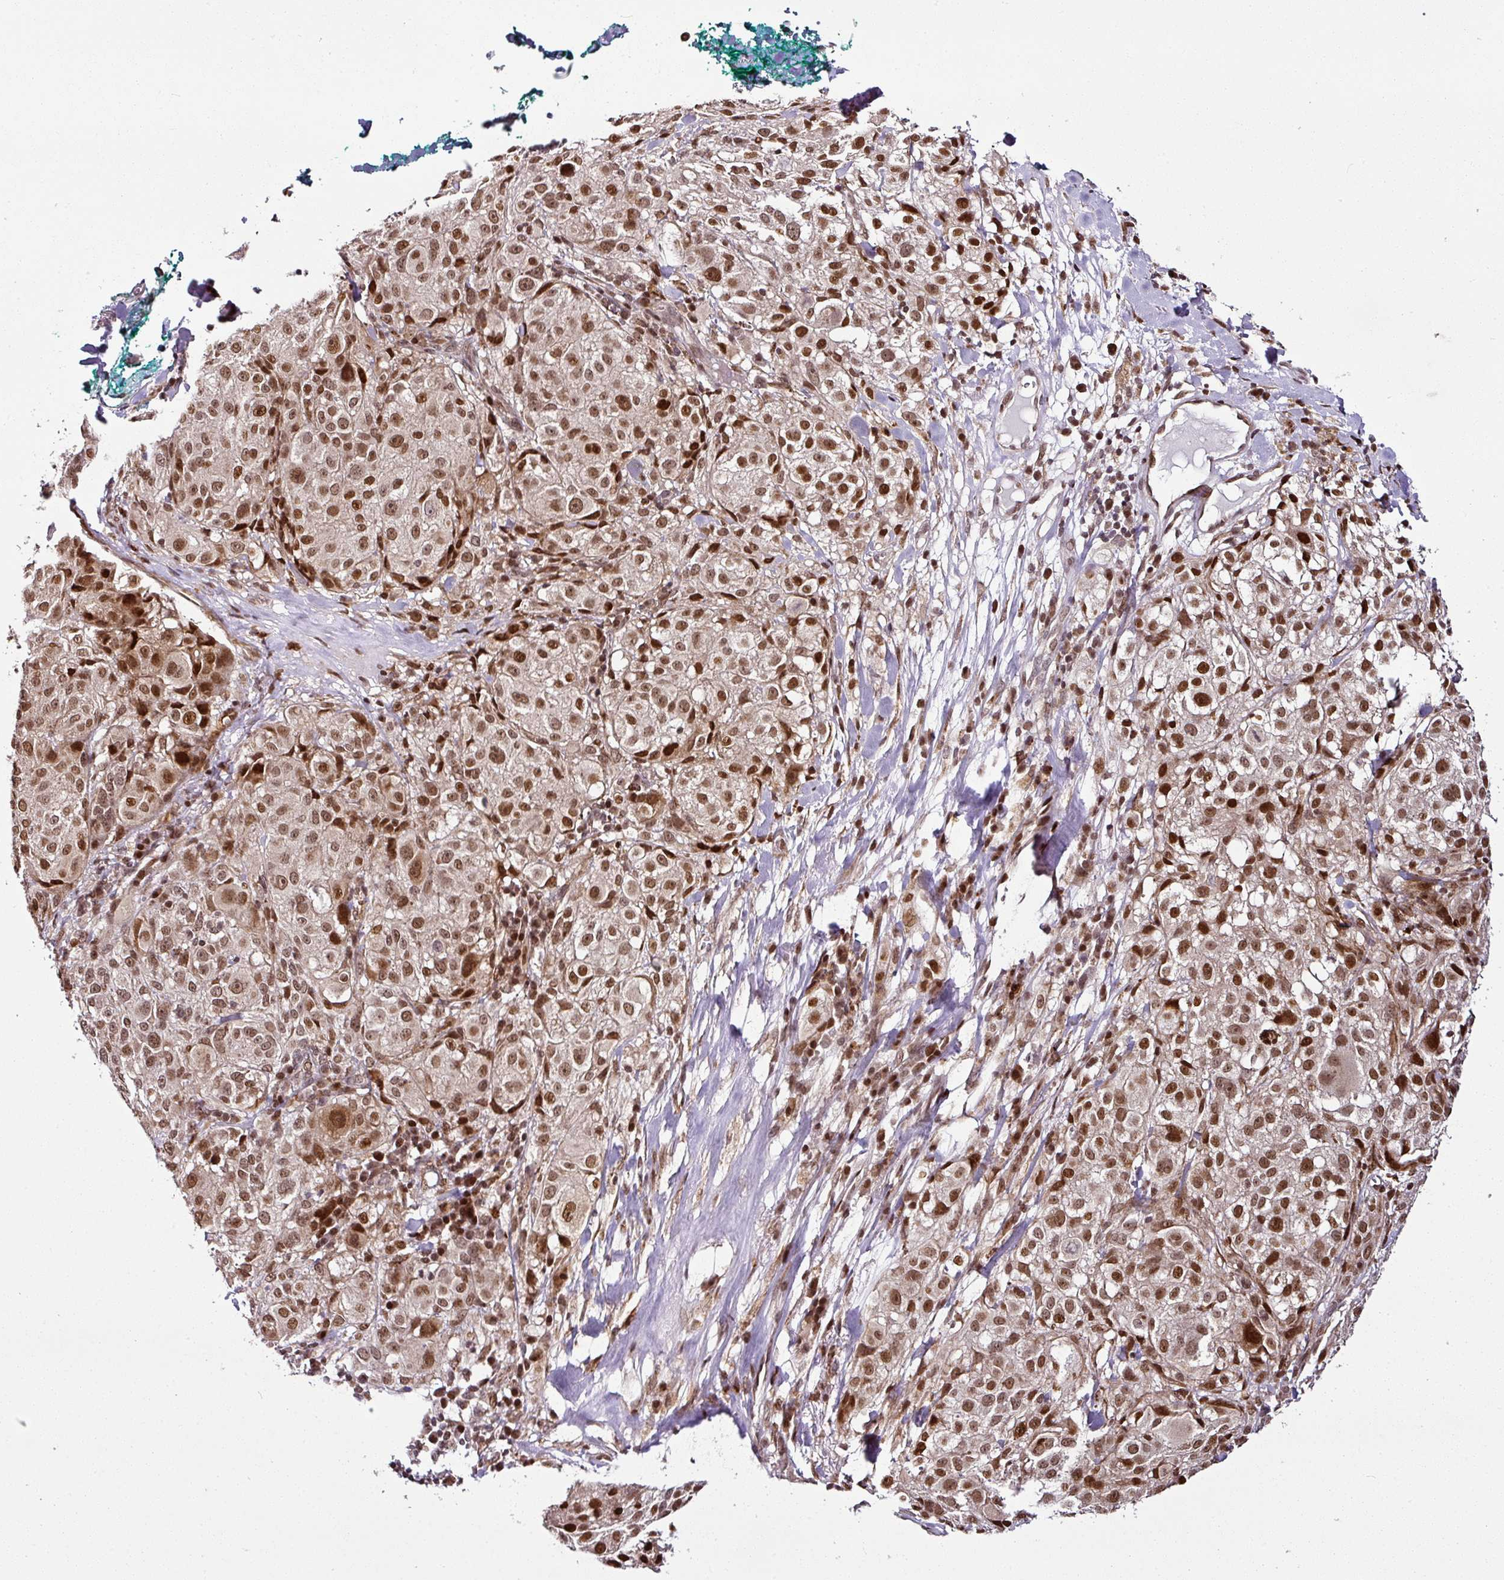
{"staining": {"intensity": "moderate", "quantity": ">75%", "location": "nuclear"}, "tissue": "melanoma", "cell_type": "Tumor cells", "image_type": "cancer", "snomed": [{"axis": "morphology", "description": "Necrosis, NOS"}, {"axis": "morphology", "description": "Malignant melanoma, NOS"}, {"axis": "topography", "description": "Skin"}], "caption": "A photomicrograph showing moderate nuclear staining in approximately >75% of tumor cells in malignant melanoma, as visualized by brown immunohistochemical staining.", "gene": "COPRS", "patient": {"sex": "female", "age": 87}}